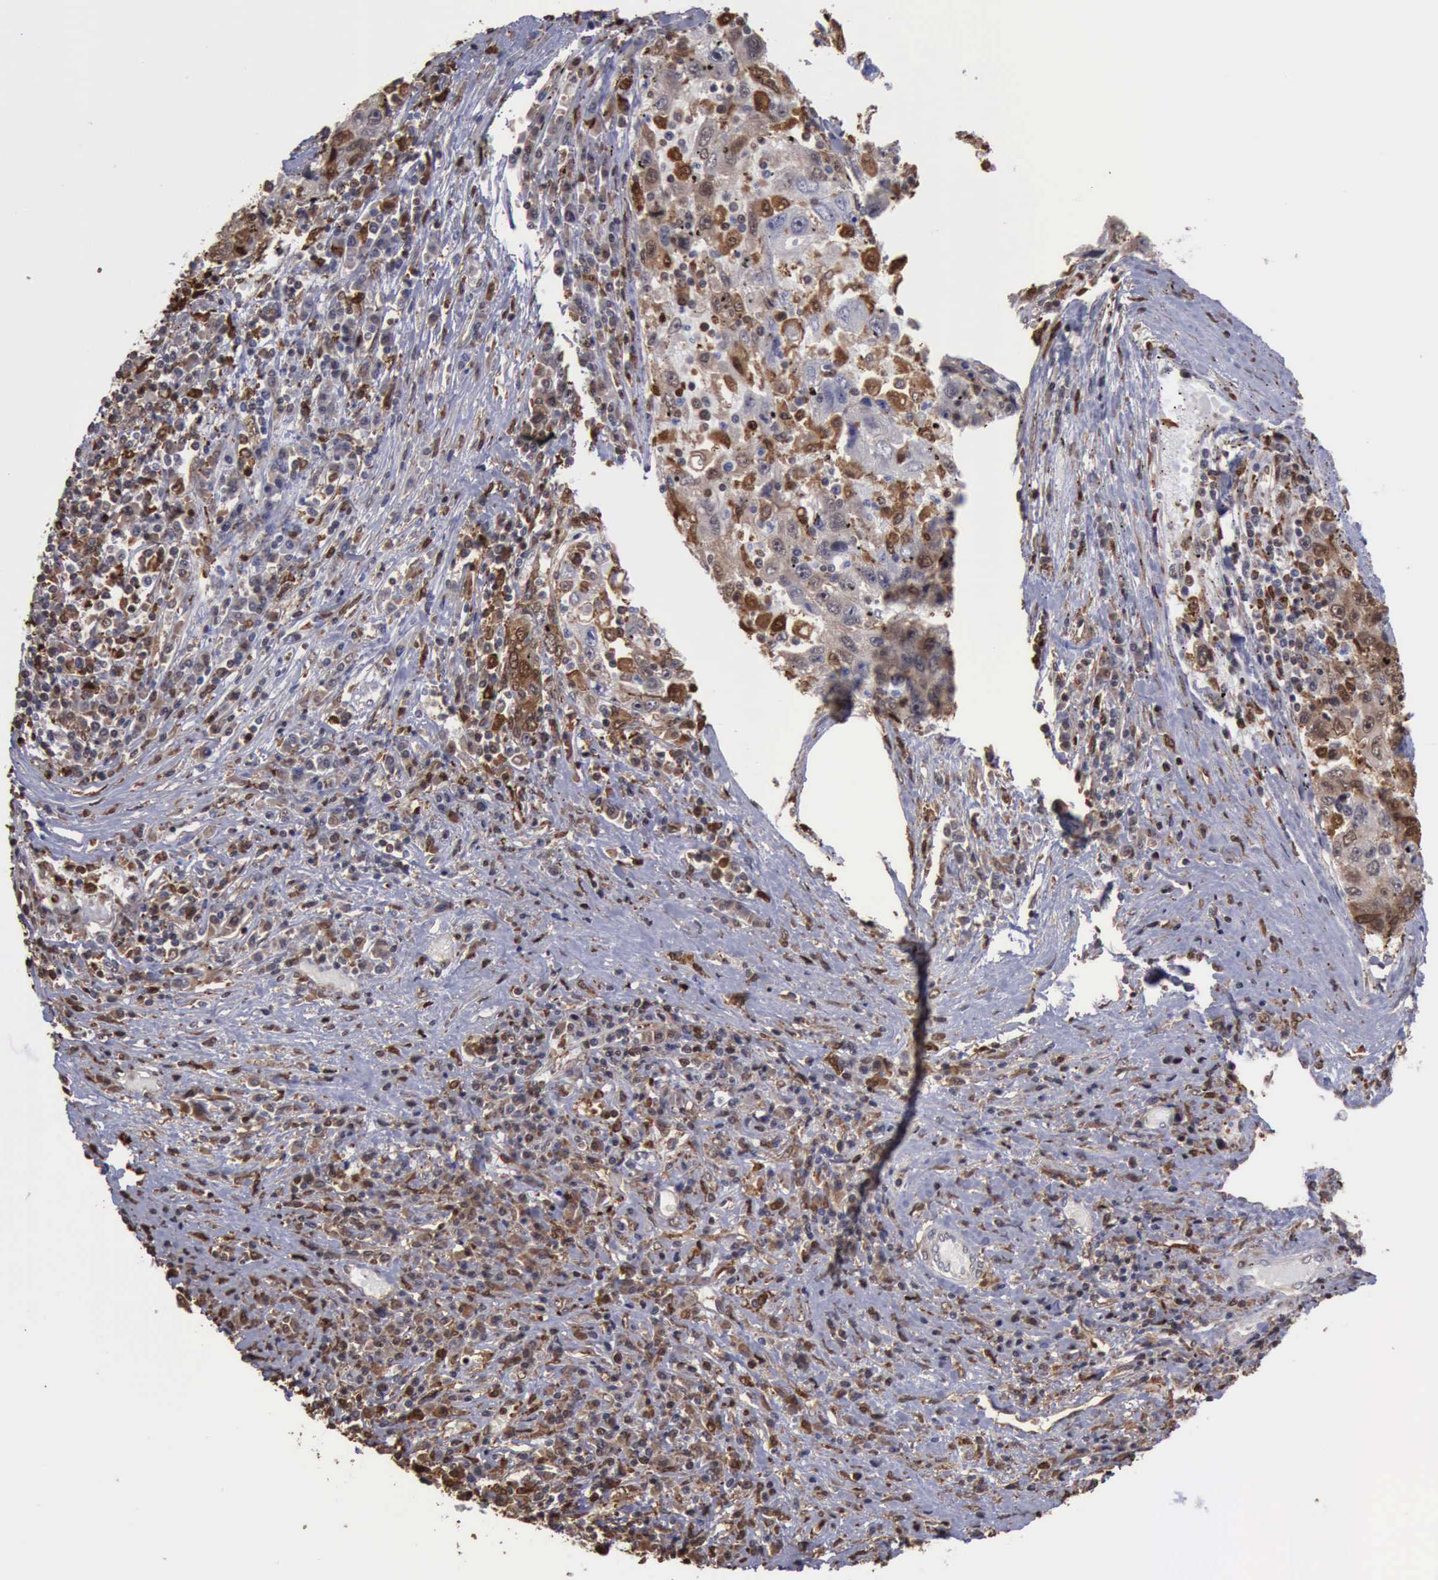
{"staining": {"intensity": "moderate", "quantity": "<25%", "location": "cytoplasmic/membranous,nuclear"}, "tissue": "liver cancer", "cell_type": "Tumor cells", "image_type": "cancer", "snomed": [{"axis": "morphology", "description": "Carcinoma, Hepatocellular, NOS"}, {"axis": "topography", "description": "Liver"}], "caption": "There is low levels of moderate cytoplasmic/membranous and nuclear expression in tumor cells of hepatocellular carcinoma (liver), as demonstrated by immunohistochemical staining (brown color).", "gene": "STAT1", "patient": {"sex": "male", "age": 49}}